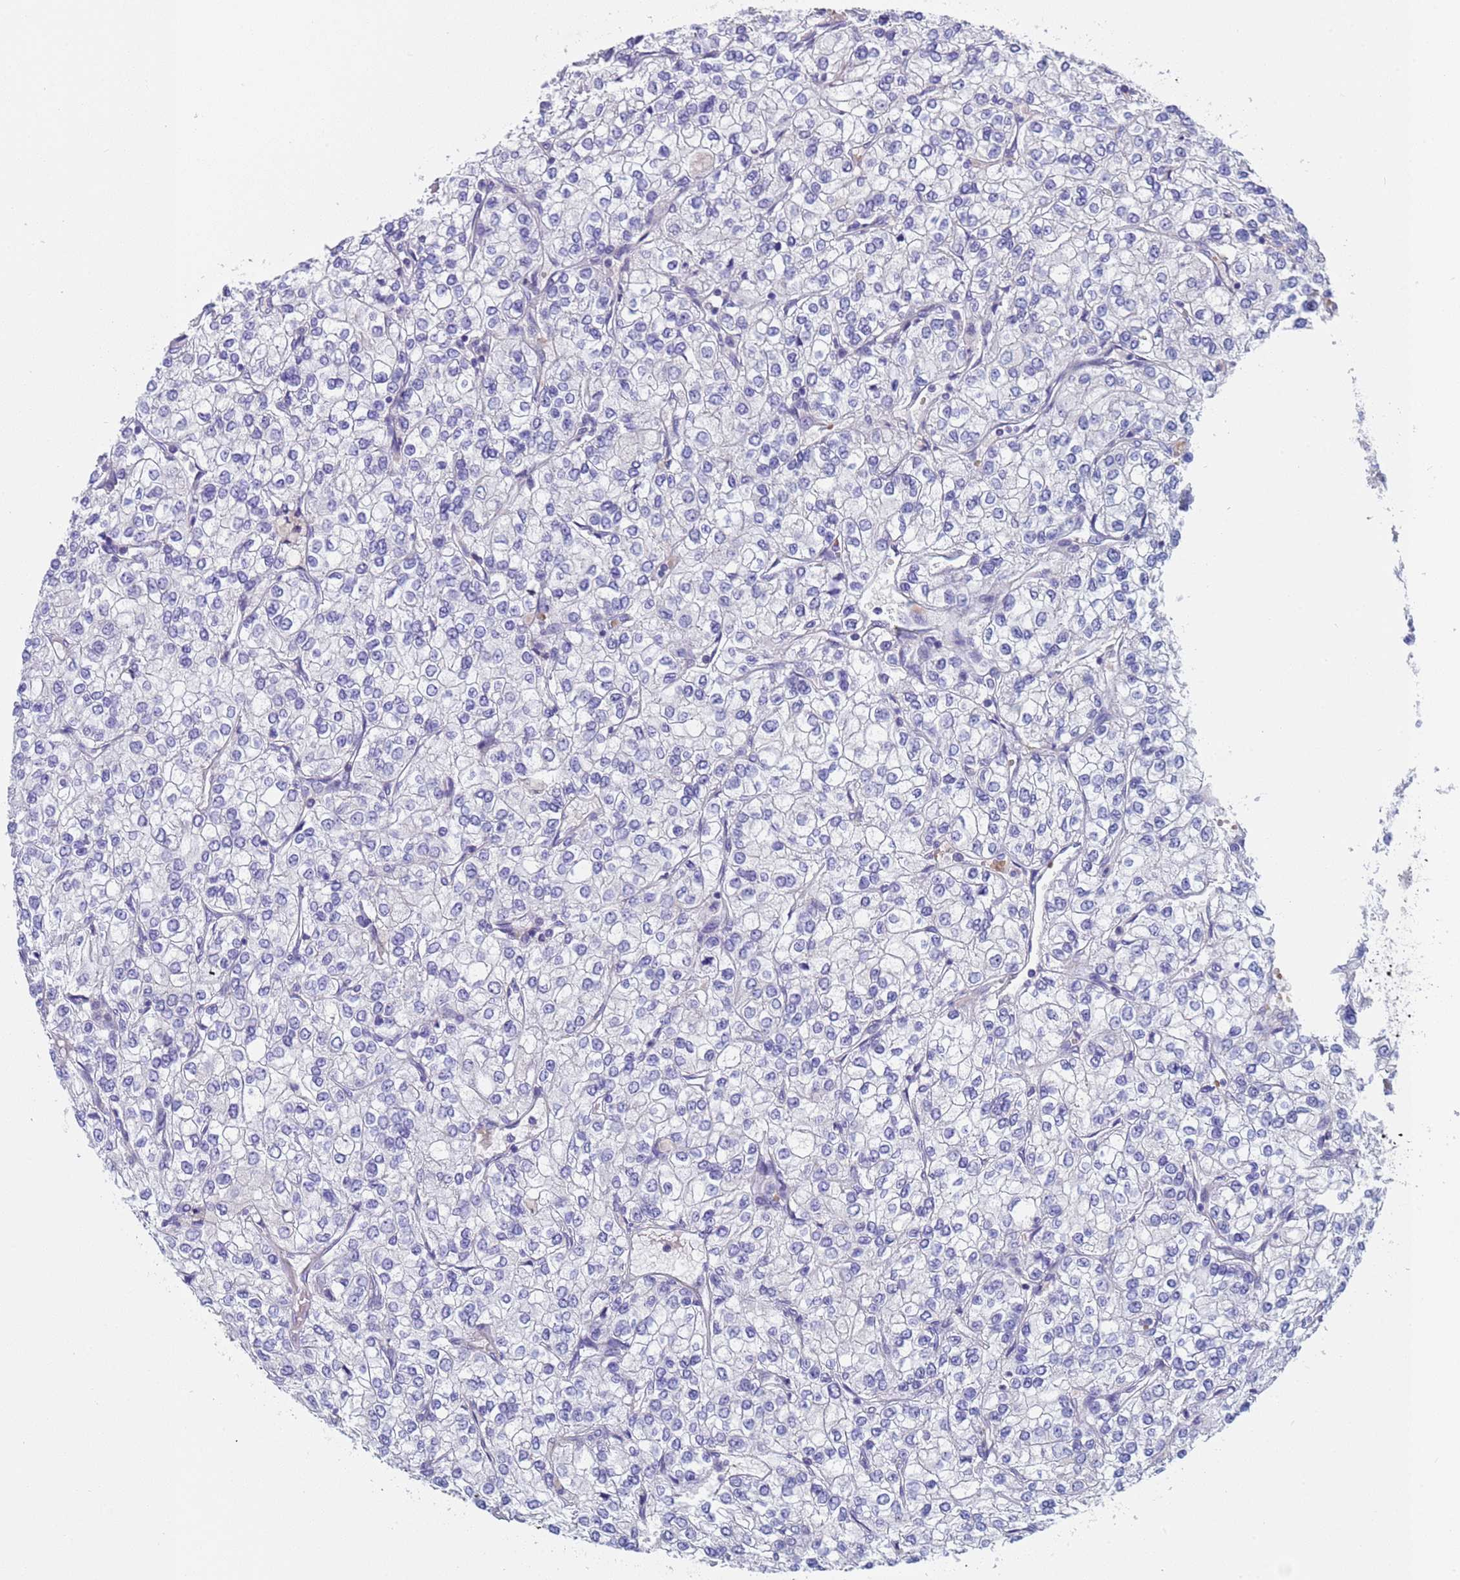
{"staining": {"intensity": "negative", "quantity": "none", "location": "none"}, "tissue": "renal cancer", "cell_type": "Tumor cells", "image_type": "cancer", "snomed": [{"axis": "morphology", "description": "Adenocarcinoma, NOS"}, {"axis": "topography", "description": "Kidney"}], "caption": "Human renal cancer (adenocarcinoma) stained for a protein using immunohistochemistry reveals no positivity in tumor cells.", "gene": "KBTBD3", "patient": {"sex": "male", "age": 80}}